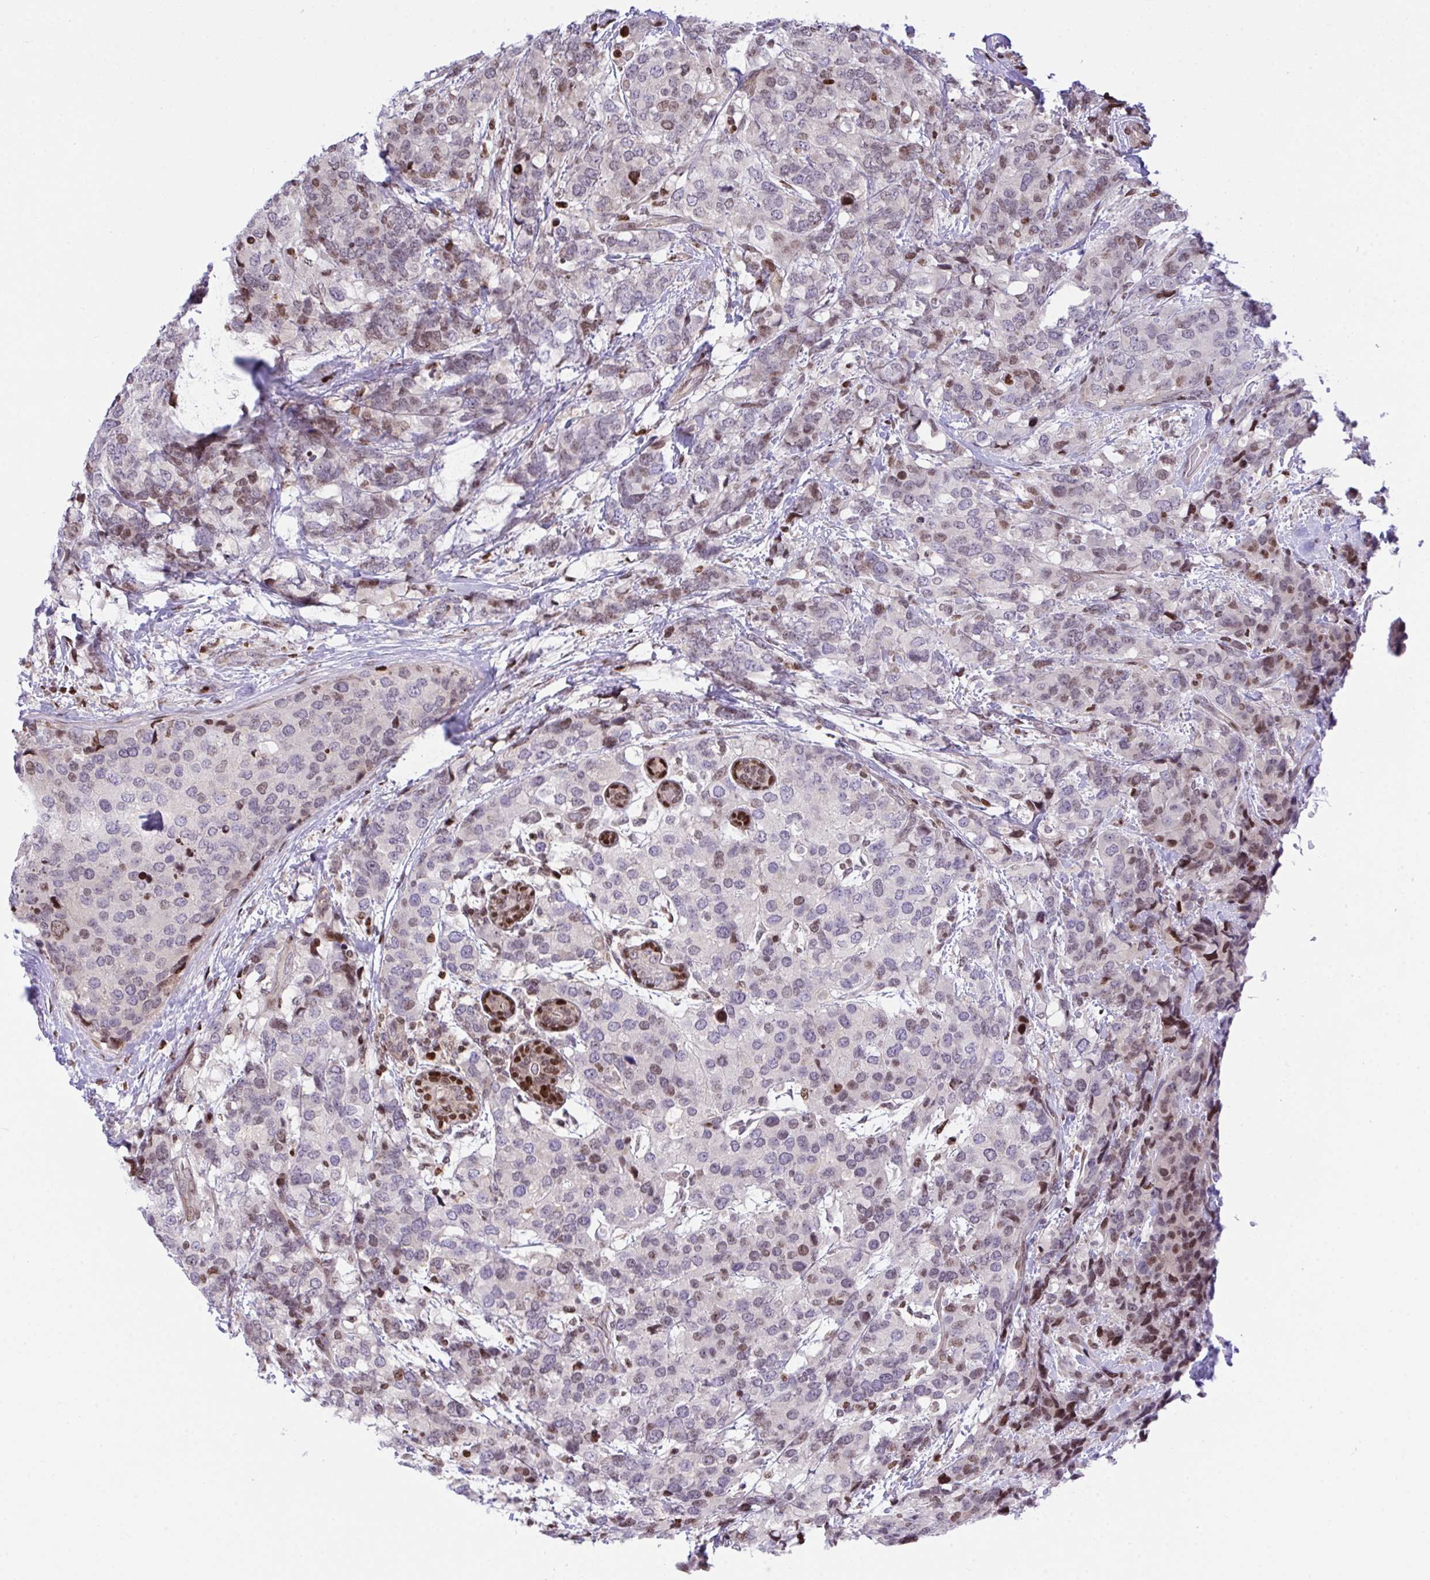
{"staining": {"intensity": "weak", "quantity": "25%-75%", "location": "nuclear"}, "tissue": "breast cancer", "cell_type": "Tumor cells", "image_type": "cancer", "snomed": [{"axis": "morphology", "description": "Lobular carcinoma"}, {"axis": "topography", "description": "Breast"}], "caption": "Immunohistochemical staining of breast cancer (lobular carcinoma) demonstrates weak nuclear protein positivity in about 25%-75% of tumor cells.", "gene": "RAPGEF5", "patient": {"sex": "female", "age": 59}}